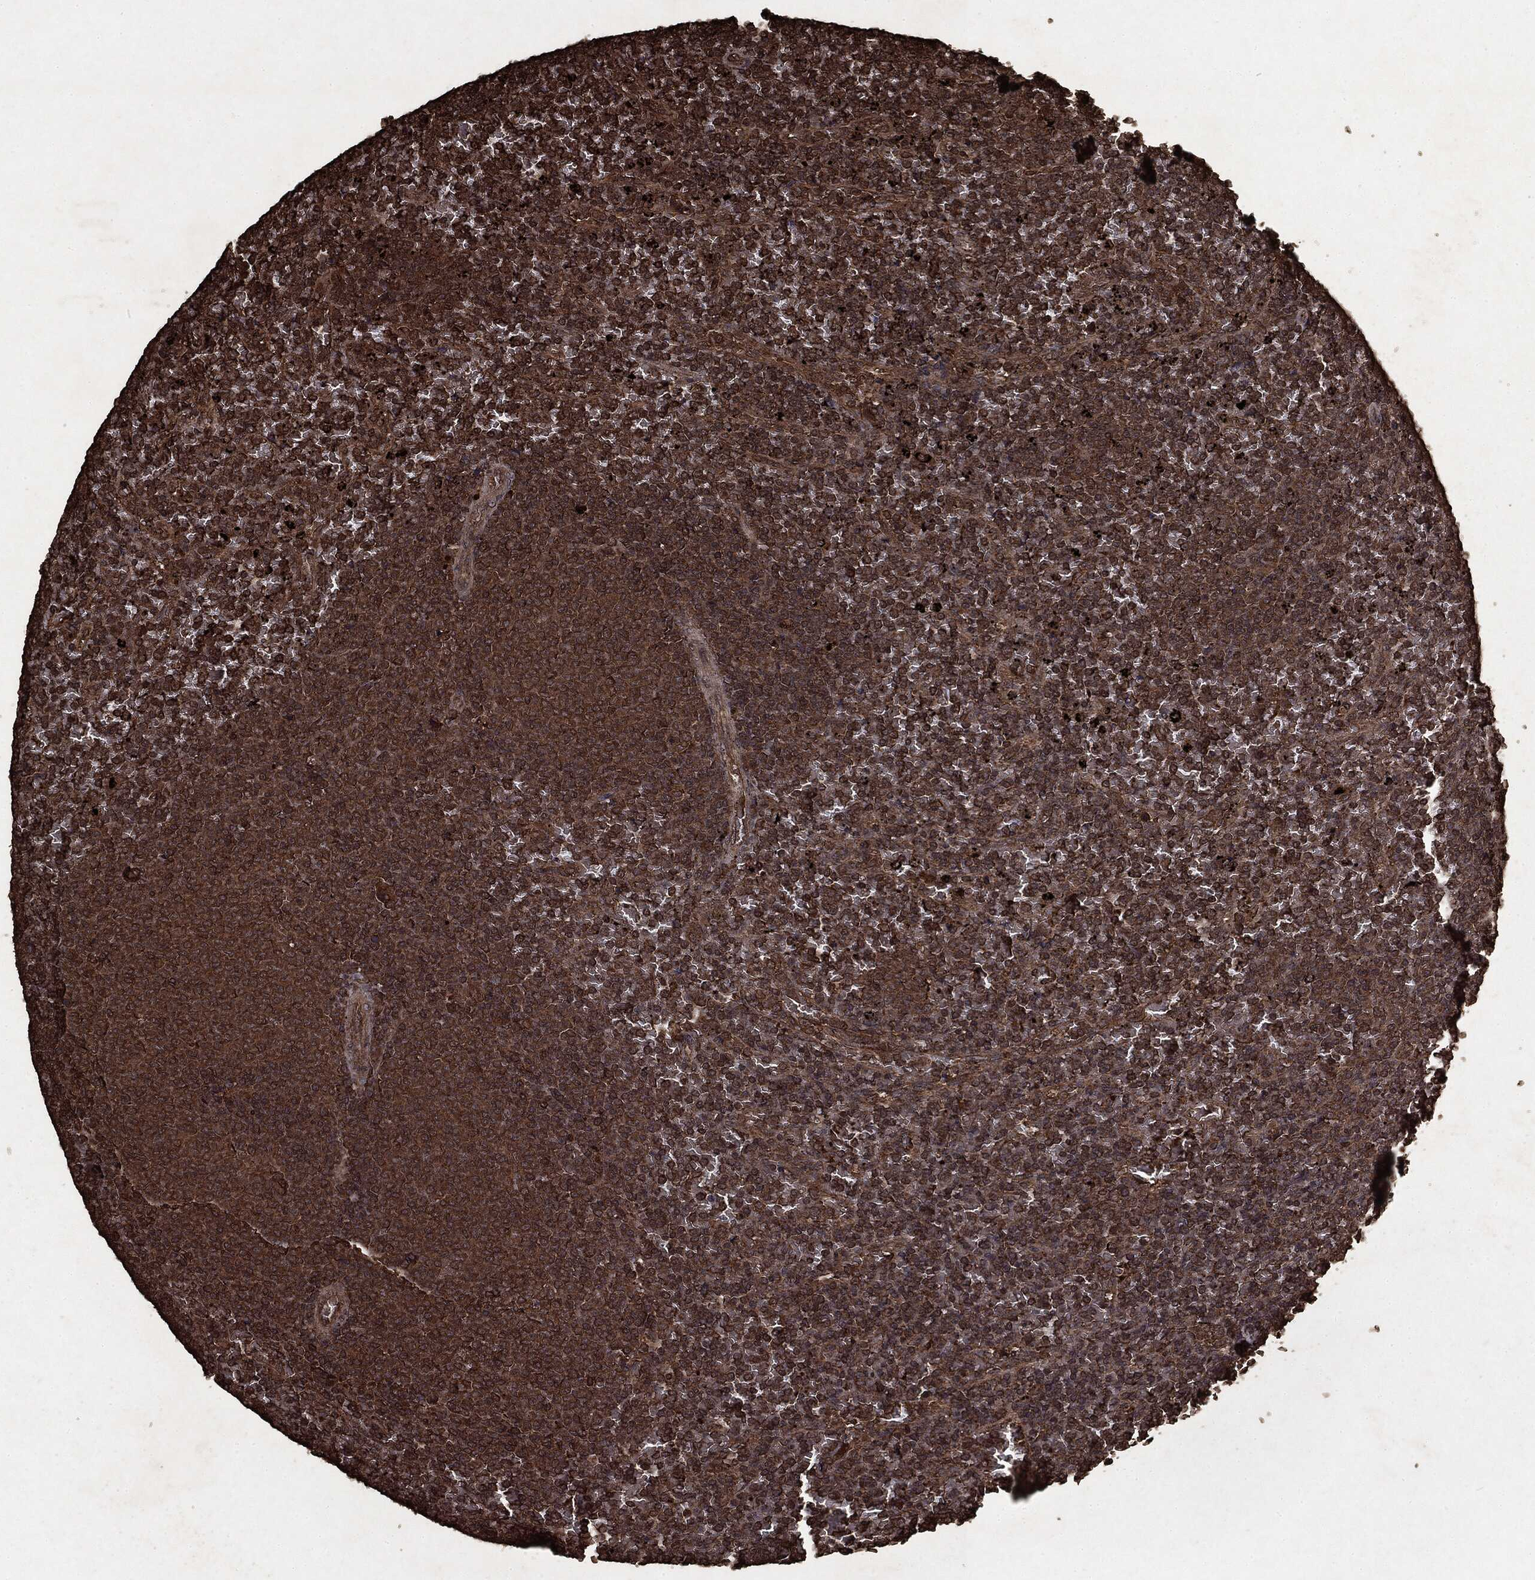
{"staining": {"intensity": "moderate", "quantity": ">75%", "location": "cytoplasmic/membranous"}, "tissue": "lymphoma", "cell_type": "Tumor cells", "image_type": "cancer", "snomed": [{"axis": "morphology", "description": "Malignant lymphoma, non-Hodgkin's type, Low grade"}, {"axis": "topography", "description": "Spleen"}], "caption": "Lymphoma was stained to show a protein in brown. There is medium levels of moderate cytoplasmic/membranous staining in about >75% of tumor cells.", "gene": "ARAF", "patient": {"sex": "female", "age": 77}}